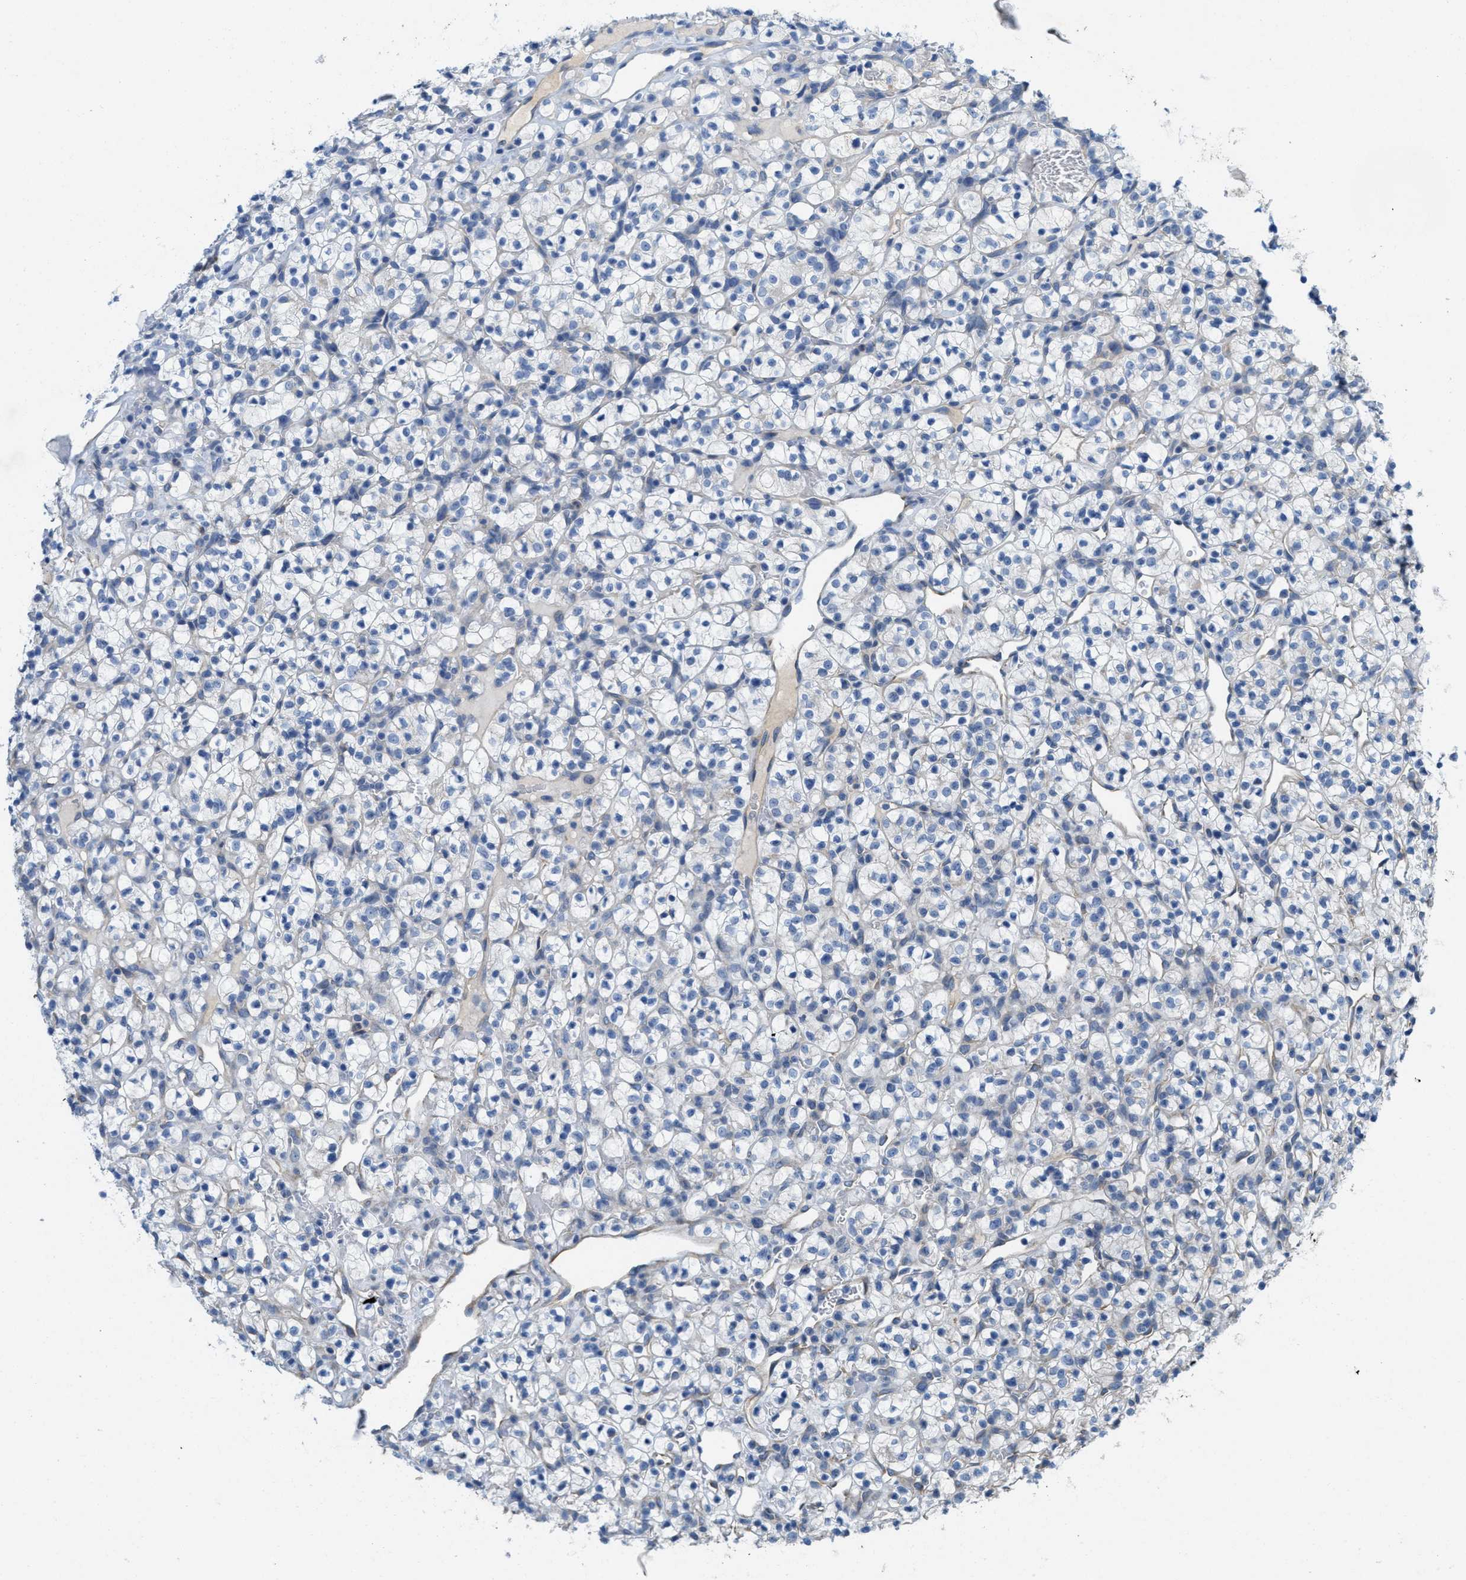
{"staining": {"intensity": "negative", "quantity": "none", "location": "none"}, "tissue": "renal cancer", "cell_type": "Tumor cells", "image_type": "cancer", "snomed": [{"axis": "morphology", "description": "Adenocarcinoma, NOS"}, {"axis": "topography", "description": "Kidney"}], "caption": "Renal cancer (adenocarcinoma) stained for a protein using IHC demonstrates no expression tumor cells.", "gene": "CPA2", "patient": {"sex": "female", "age": 57}}